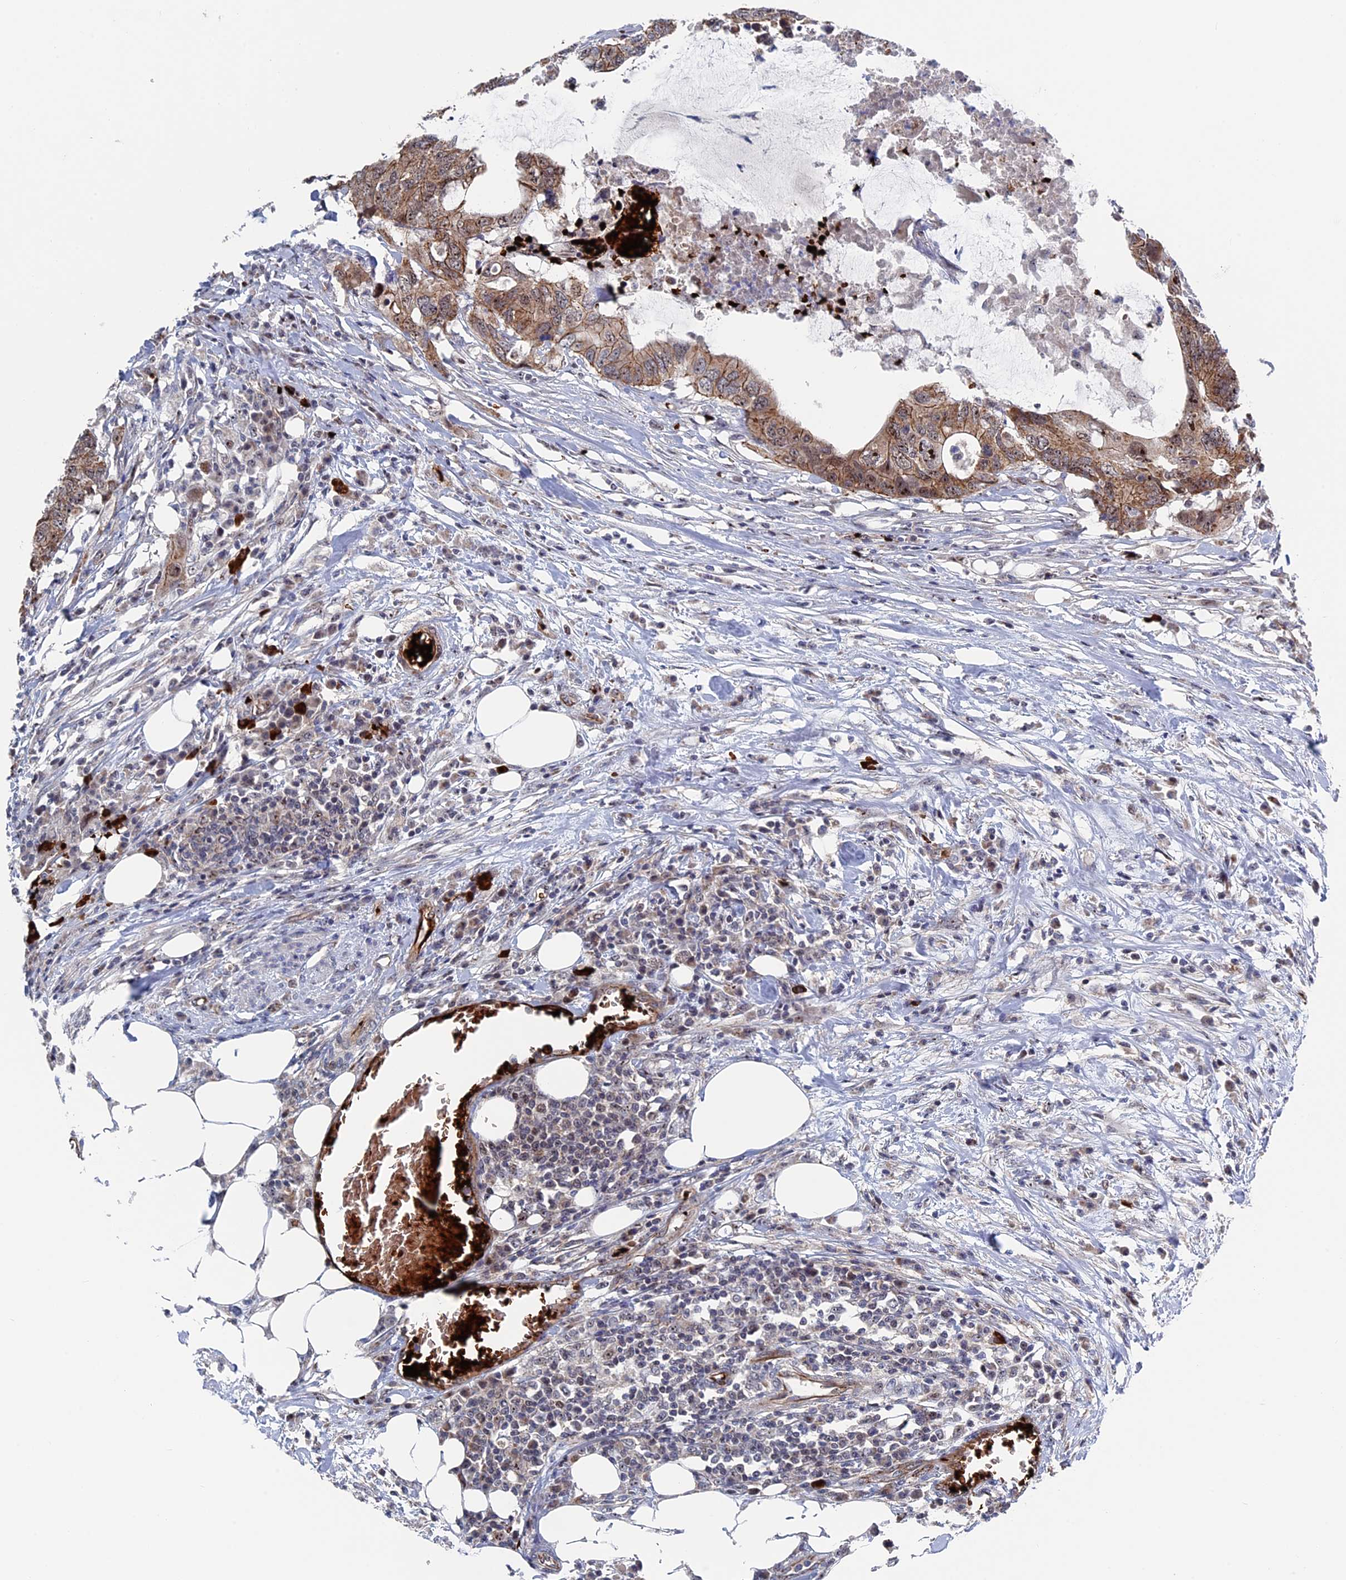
{"staining": {"intensity": "moderate", "quantity": ">75%", "location": "cytoplasmic/membranous,nuclear"}, "tissue": "colorectal cancer", "cell_type": "Tumor cells", "image_type": "cancer", "snomed": [{"axis": "morphology", "description": "Adenocarcinoma, NOS"}, {"axis": "topography", "description": "Colon"}], "caption": "Immunohistochemical staining of colorectal cancer shows medium levels of moderate cytoplasmic/membranous and nuclear staining in about >75% of tumor cells. The protein of interest is stained brown, and the nuclei are stained in blue (DAB (3,3'-diaminobenzidine) IHC with brightfield microscopy, high magnification).", "gene": "EXOSC9", "patient": {"sex": "male", "age": 71}}